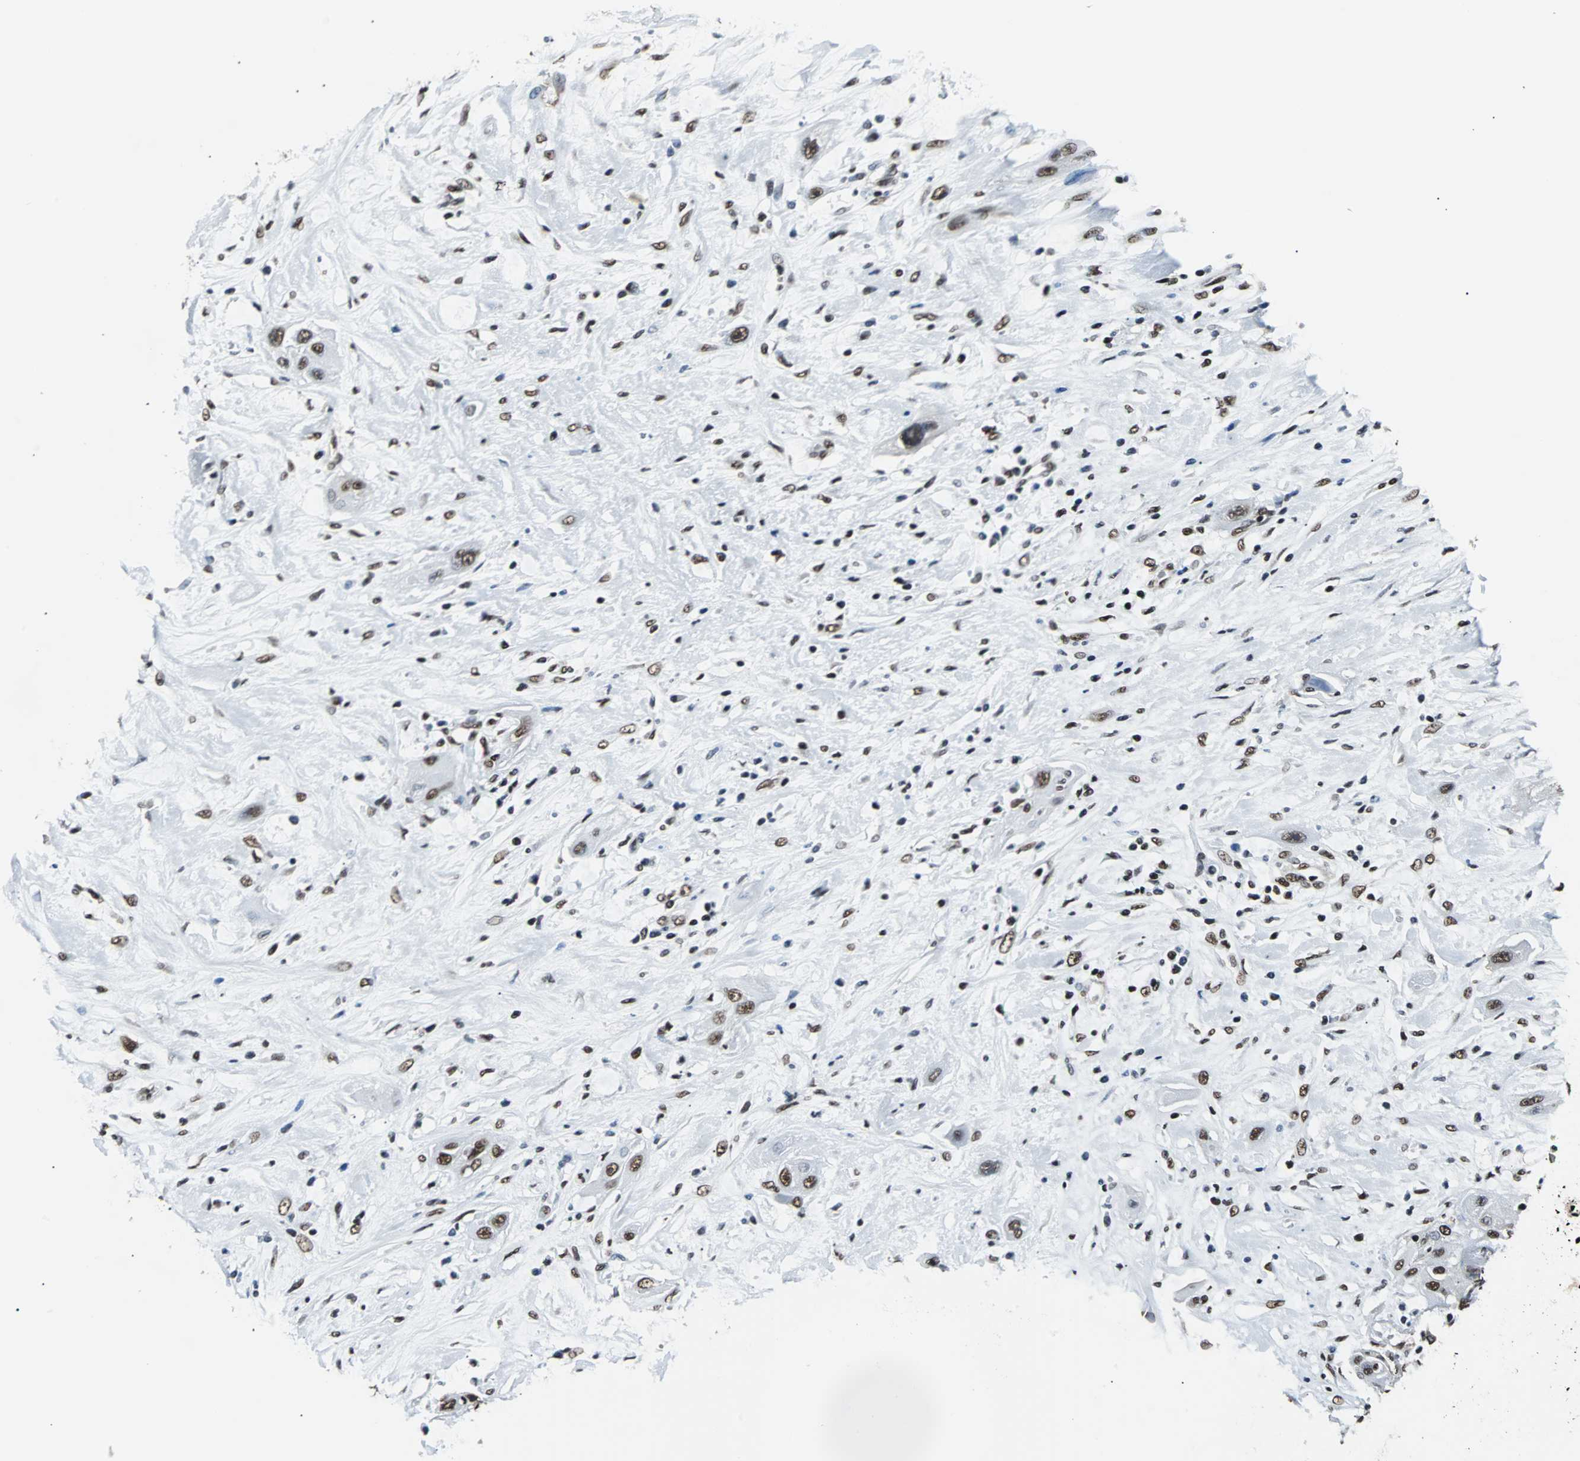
{"staining": {"intensity": "strong", "quantity": ">75%", "location": "nuclear"}, "tissue": "lung cancer", "cell_type": "Tumor cells", "image_type": "cancer", "snomed": [{"axis": "morphology", "description": "Squamous cell carcinoma, NOS"}, {"axis": "topography", "description": "Lung"}], "caption": "IHC of lung squamous cell carcinoma demonstrates high levels of strong nuclear staining in about >75% of tumor cells. (DAB IHC, brown staining for protein, blue staining for nuclei).", "gene": "FUBP1", "patient": {"sex": "female", "age": 47}}